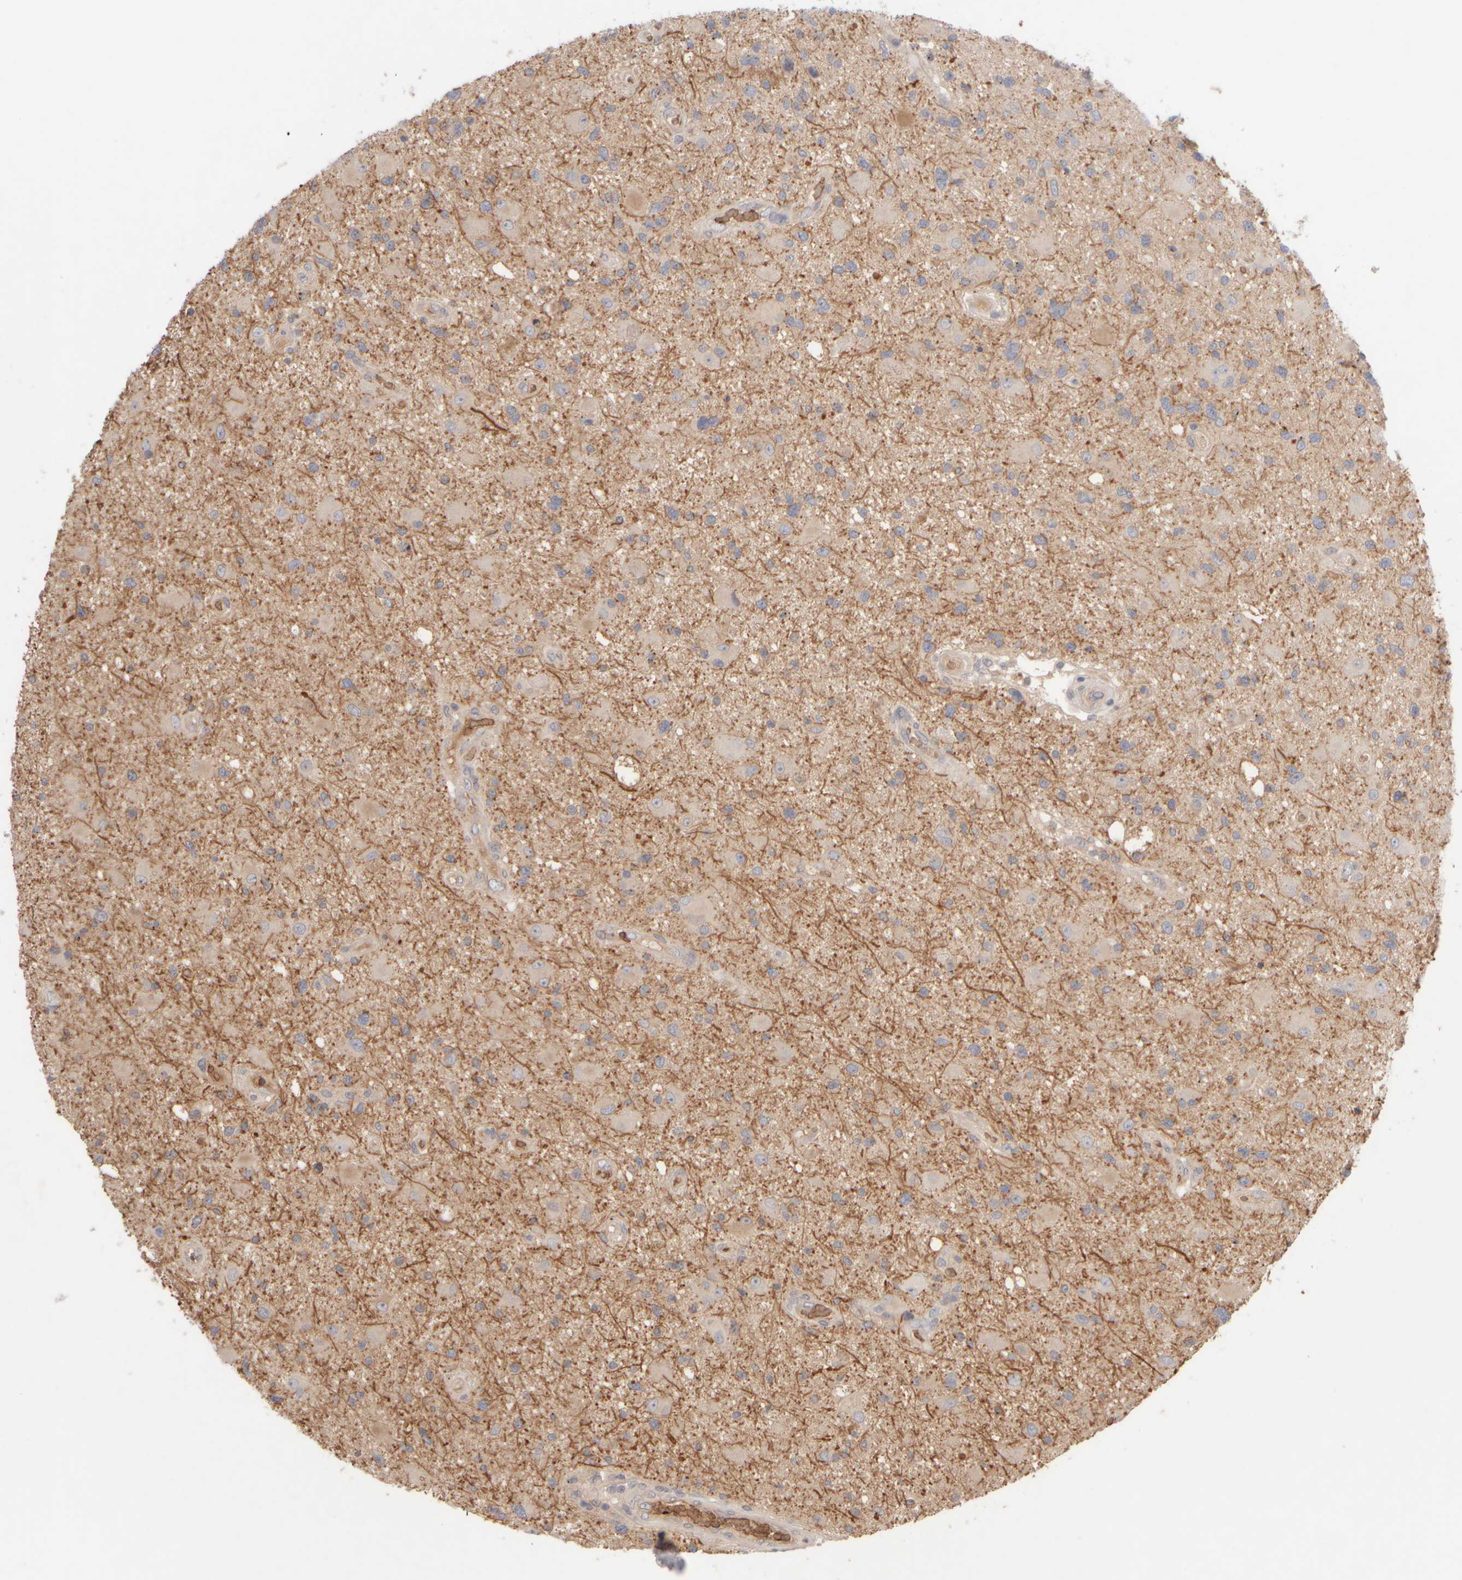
{"staining": {"intensity": "moderate", "quantity": "<25%", "location": "cytoplasmic/membranous"}, "tissue": "glioma", "cell_type": "Tumor cells", "image_type": "cancer", "snomed": [{"axis": "morphology", "description": "Glioma, malignant, High grade"}, {"axis": "topography", "description": "Brain"}], "caption": "Tumor cells show low levels of moderate cytoplasmic/membranous expression in approximately <25% of cells in human glioma.", "gene": "MST1", "patient": {"sex": "male", "age": 33}}